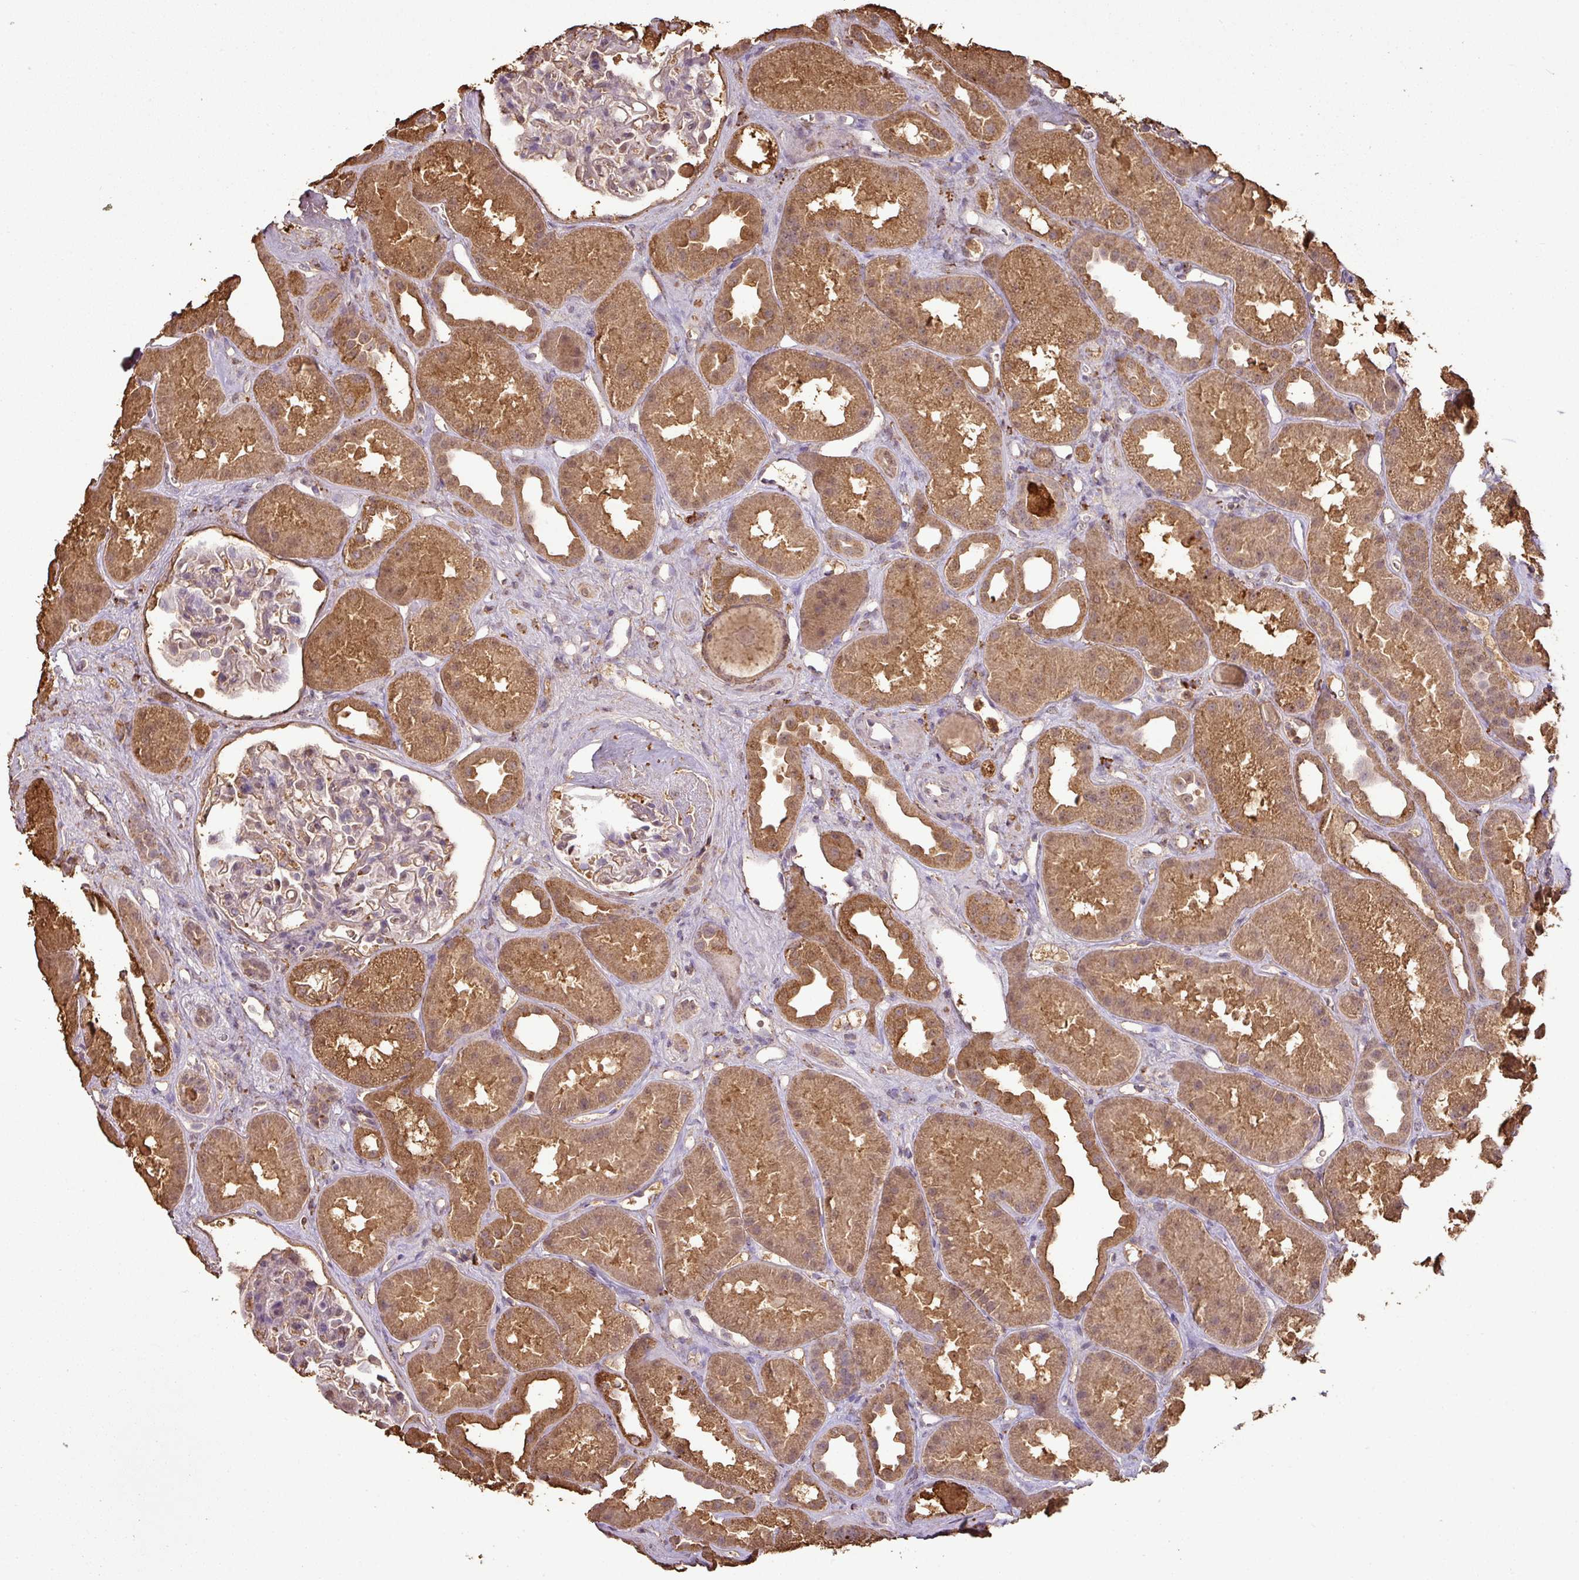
{"staining": {"intensity": "weak", "quantity": "<25%", "location": "cytoplasmic/membranous"}, "tissue": "kidney", "cell_type": "Cells in glomeruli", "image_type": "normal", "snomed": [{"axis": "morphology", "description": "Normal tissue, NOS"}, {"axis": "topography", "description": "Kidney"}], "caption": "This is a photomicrograph of immunohistochemistry staining of benign kidney, which shows no staining in cells in glomeruli.", "gene": "ATAT1", "patient": {"sex": "male", "age": 61}}